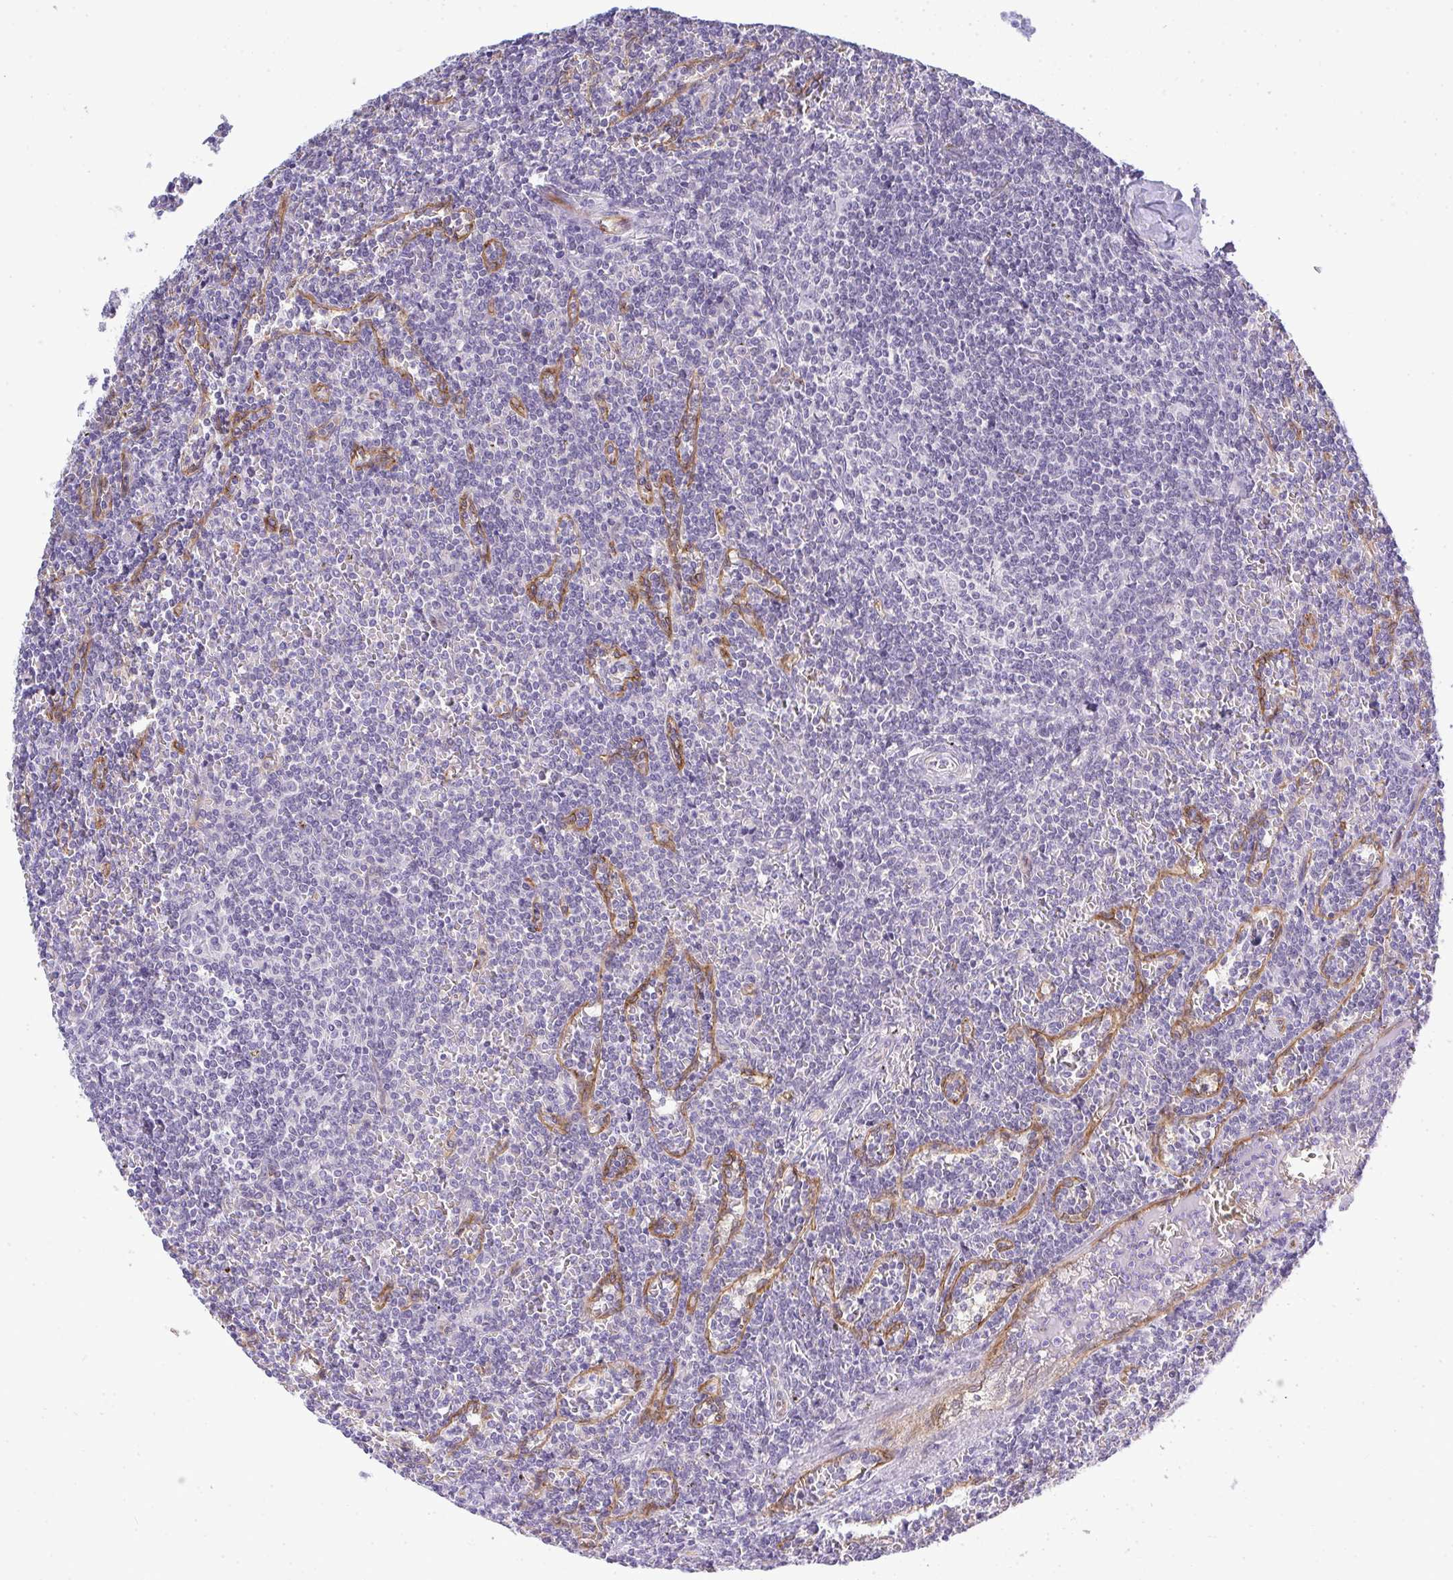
{"staining": {"intensity": "negative", "quantity": "none", "location": "none"}, "tissue": "lymphoma", "cell_type": "Tumor cells", "image_type": "cancer", "snomed": [{"axis": "morphology", "description": "Malignant lymphoma, non-Hodgkin's type, Low grade"}, {"axis": "topography", "description": "Spleen"}], "caption": "This photomicrograph is of malignant lymphoma, non-Hodgkin's type (low-grade) stained with immunohistochemistry to label a protein in brown with the nuclei are counter-stained blue. There is no positivity in tumor cells.", "gene": "TMEM82", "patient": {"sex": "male", "age": 78}}